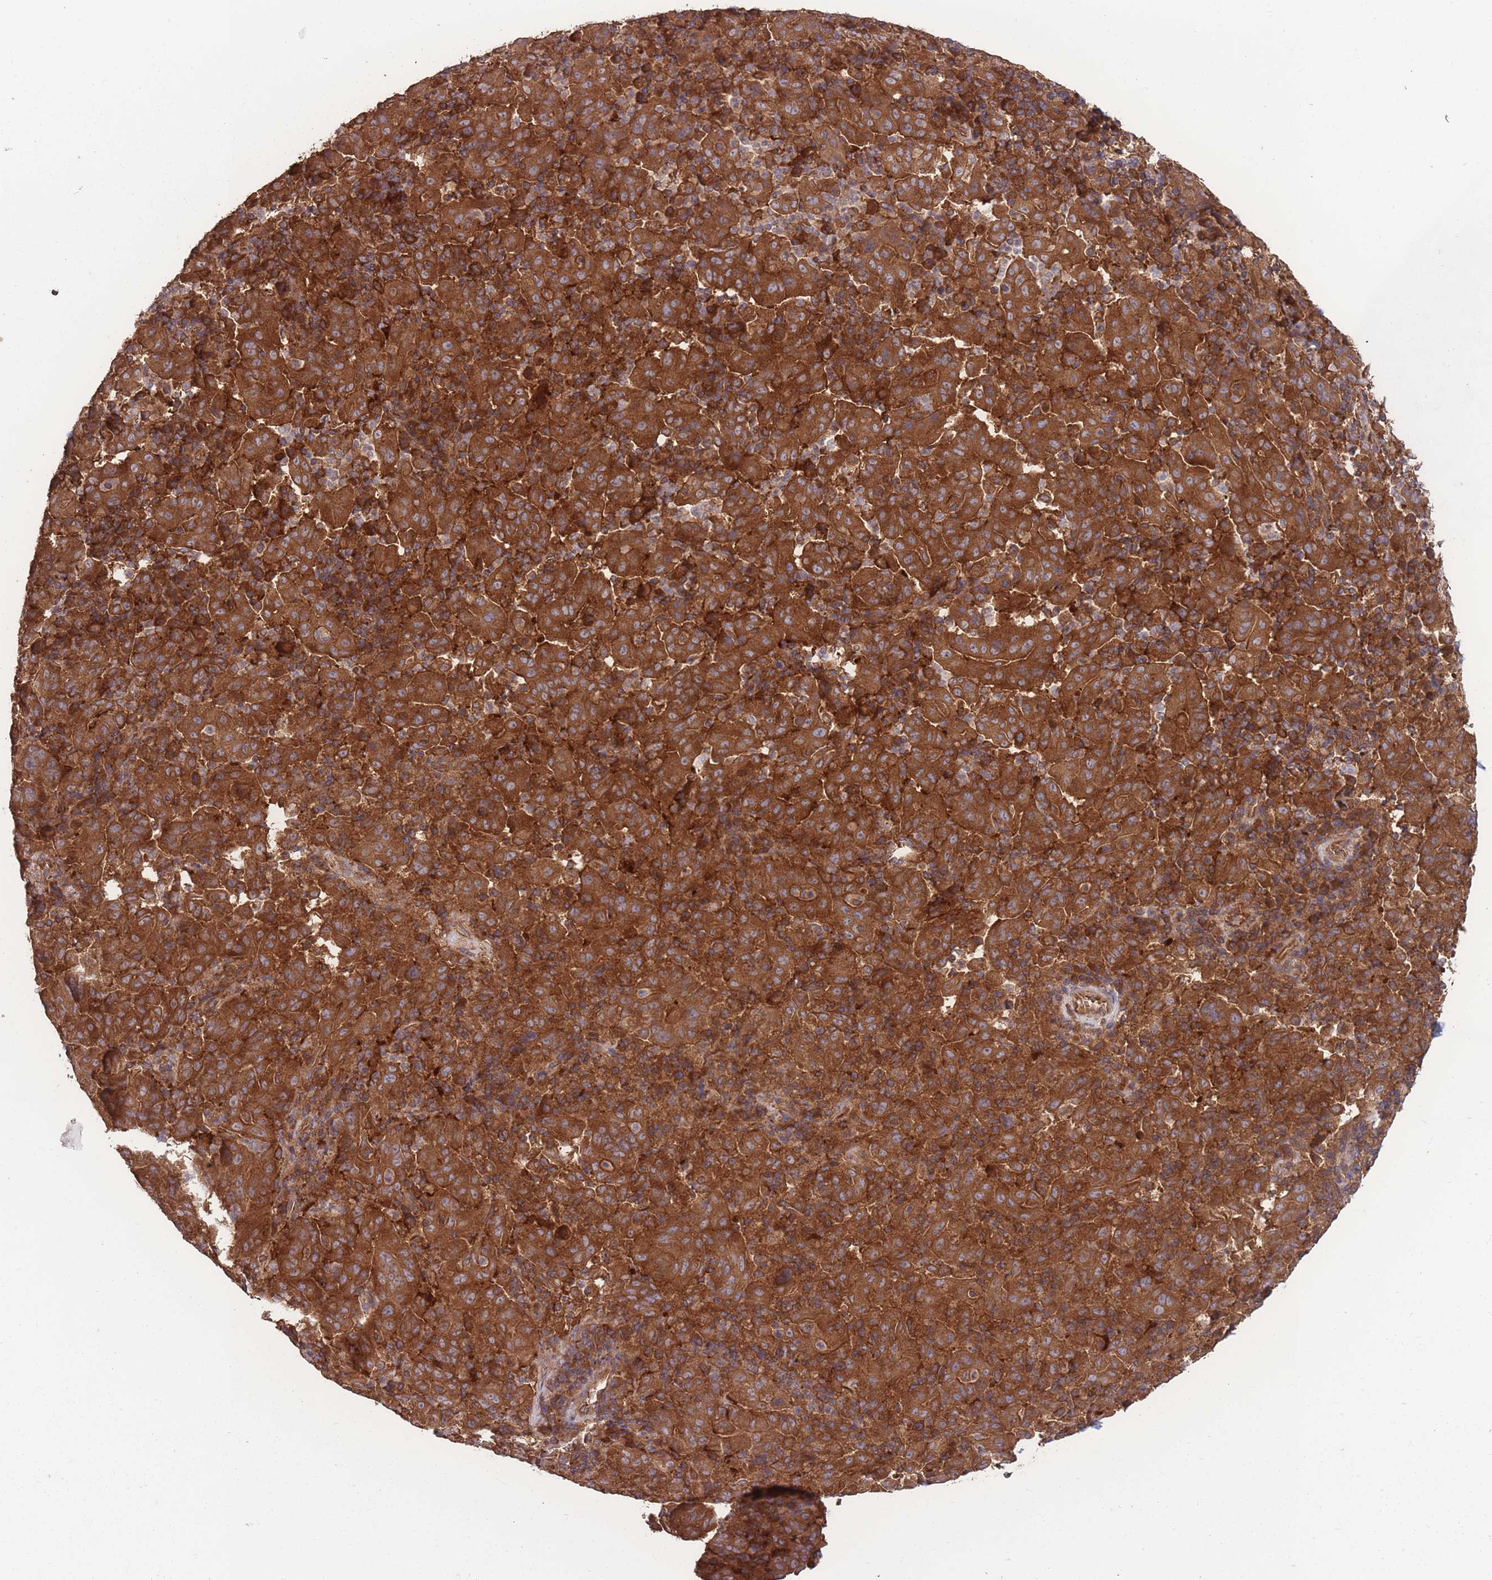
{"staining": {"intensity": "strong", "quantity": ">75%", "location": "cytoplasmic/membranous"}, "tissue": "pancreatic cancer", "cell_type": "Tumor cells", "image_type": "cancer", "snomed": [{"axis": "morphology", "description": "Adenocarcinoma, NOS"}, {"axis": "topography", "description": "Pancreas"}], "caption": "Immunohistochemical staining of human pancreatic adenocarcinoma shows strong cytoplasmic/membranous protein staining in approximately >75% of tumor cells.", "gene": "ZPR1", "patient": {"sex": "male", "age": 63}}